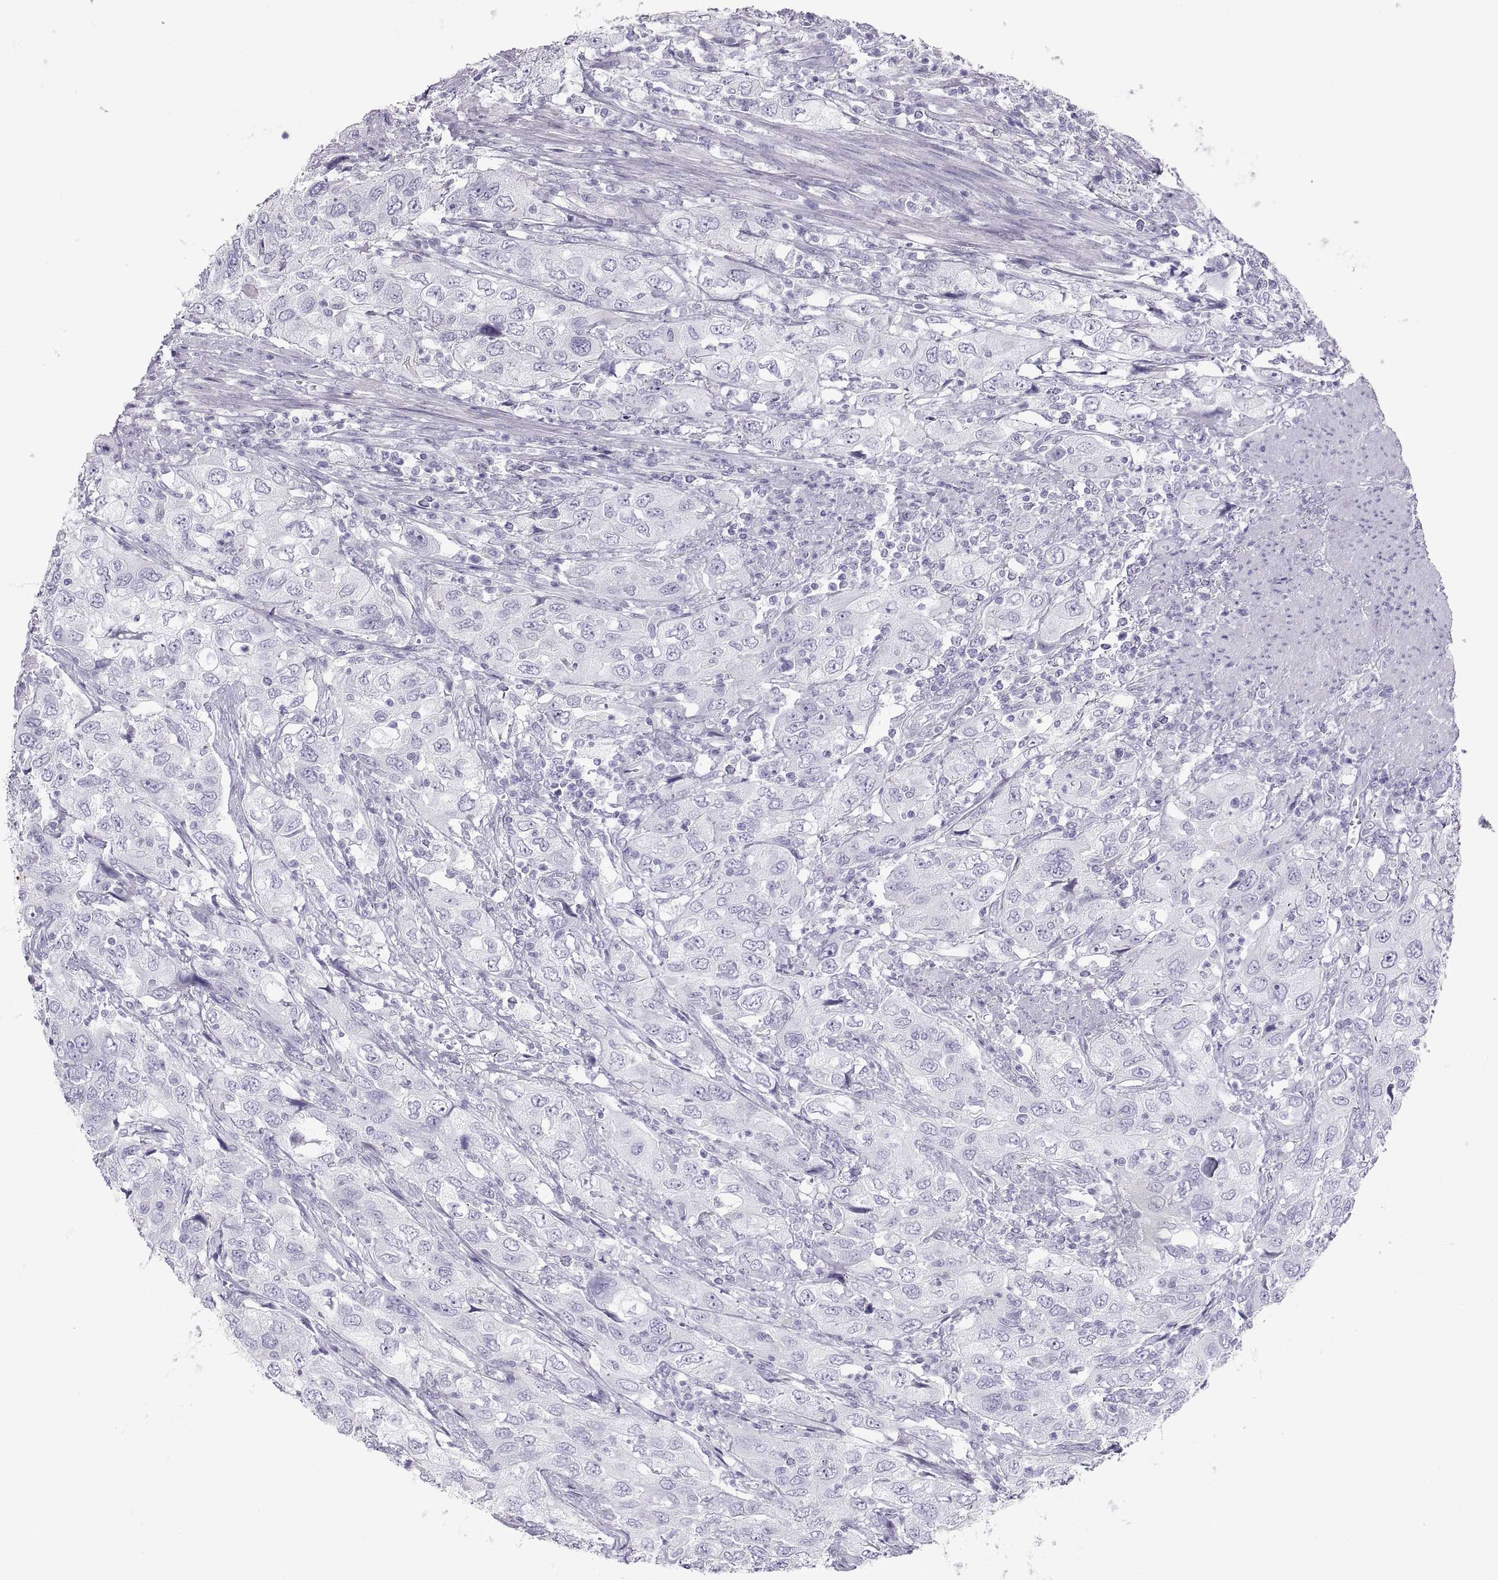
{"staining": {"intensity": "negative", "quantity": "none", "location": "none"}, "tissue": "urothelial cancer", "cell_type": "Tumor cells", "image_type": "cancer", "snomed": [{"axis": "morphology", "description": "Urothelial carcinoma, High grade"}, {"axis": "topography", "description": "Urinary bladder"}], "caption": "This is a photomicrograph of immunohistochemistry staining of urothelial cancer, which shows no positivity in tumor cells. The staining was performed using DAB to visualize the protein expression in brown, while the nuclei were stained in blue with hematoxylin (Magnification: 20x).", "gene": "SEMG1", "patient": {"sex": "male", "age": 76}}